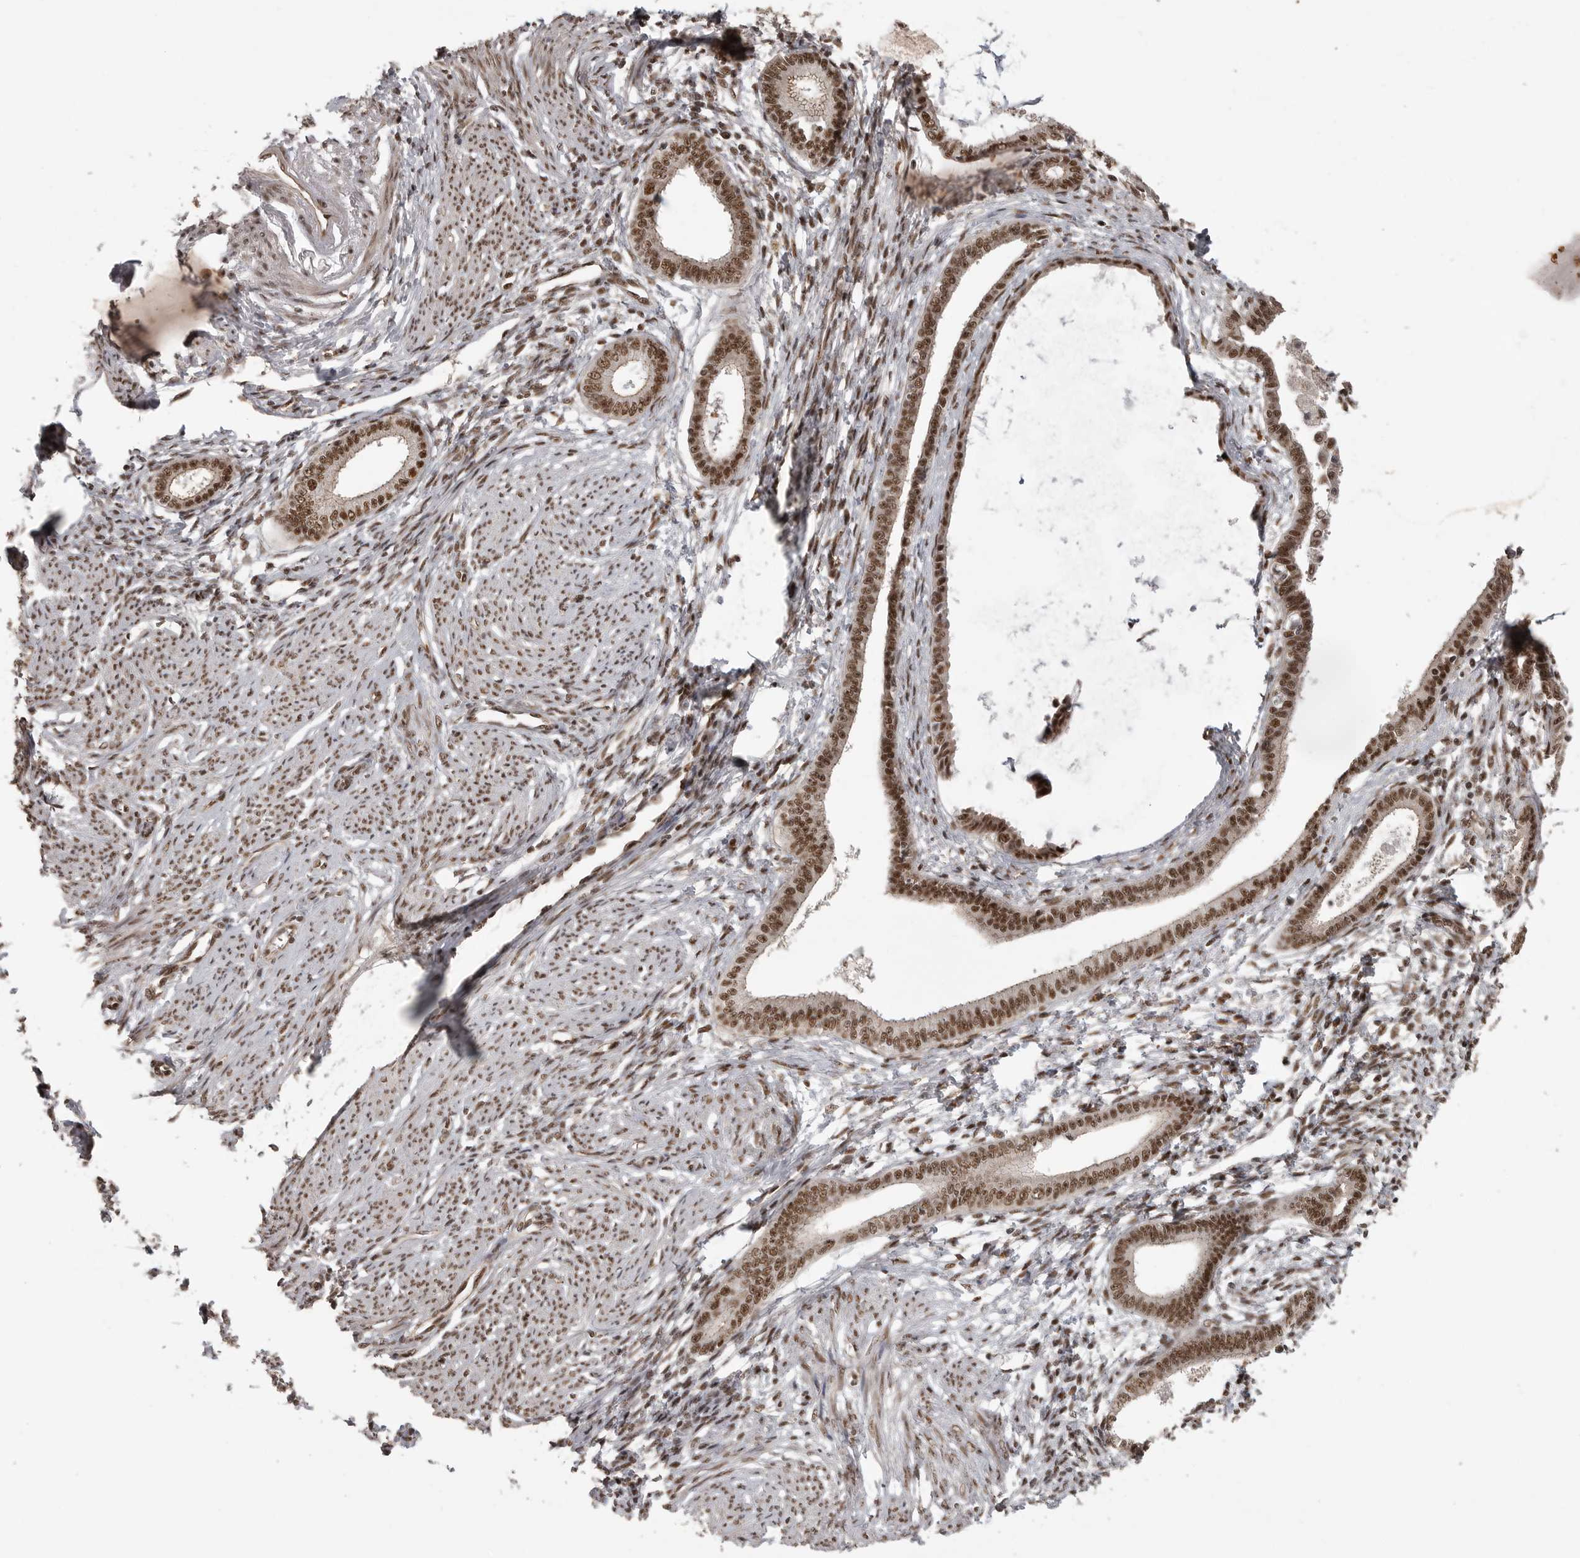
{"staining": {"intensity": "moderate", "quantity": "25%-75%", "location": "nuclear"}, "tissue": "endometrium", "cell_type": "Cells in endometrial stroma", "image_type": "normal", "snomed": [{"axis": "morphology", "description": "Normal tissue, NOS"}, {"axis": "topography", "description": "Endometrium"}], "caption": "Immunohistochemical staining of unremarkable endometrium demonstrates moderate nuclear protein staining in about 25%-75% of cells in endometrial stroma. (DAB (3,3'-diaminobenzidine) IHC with brightfield microscopy, high magnification).", "gene": "CBLL1", "patient": {"sex": "female", "age": 56}}